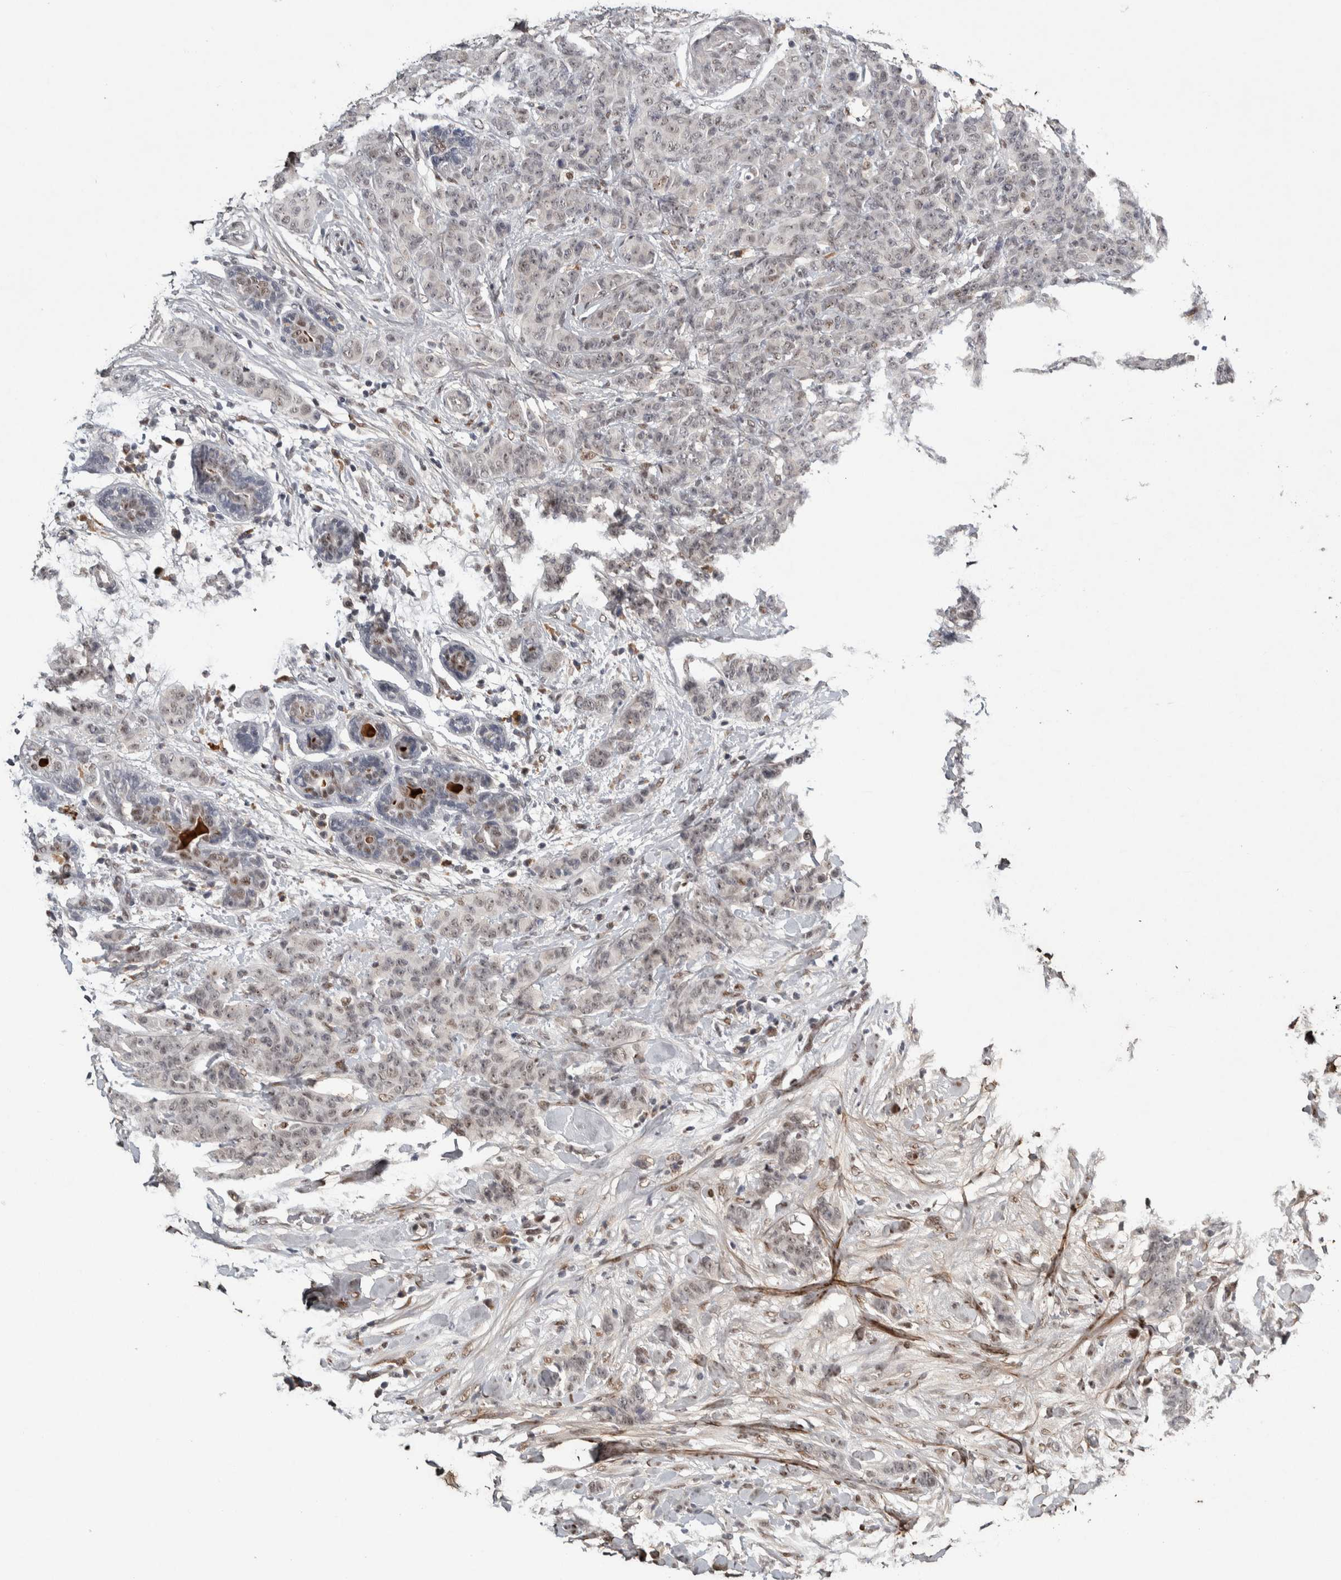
{"staining": {"intensity": "weak", "quantity": ">75%", "location": "nuclear"}, "tissue": "breast cancer", "cell_type": "Tumor cells", "image_type": "cancer", "snomed": [{"axis": "morphology", "description": "Normal tissue, NOS"}, {"axis": "morphology", "description": "Duct carcinoma"}, {"axis": "topography", "description": "Breast"}], "caption": "The immunohistochemical stain labels weak nuclear staining in tumor cells of breast cancer (intraductal carcinoma) tissue. (IHC, brightfield microscopy, high magnification).", "gene": "ASPN", "patient": {"sex": "female", "age": 40}}